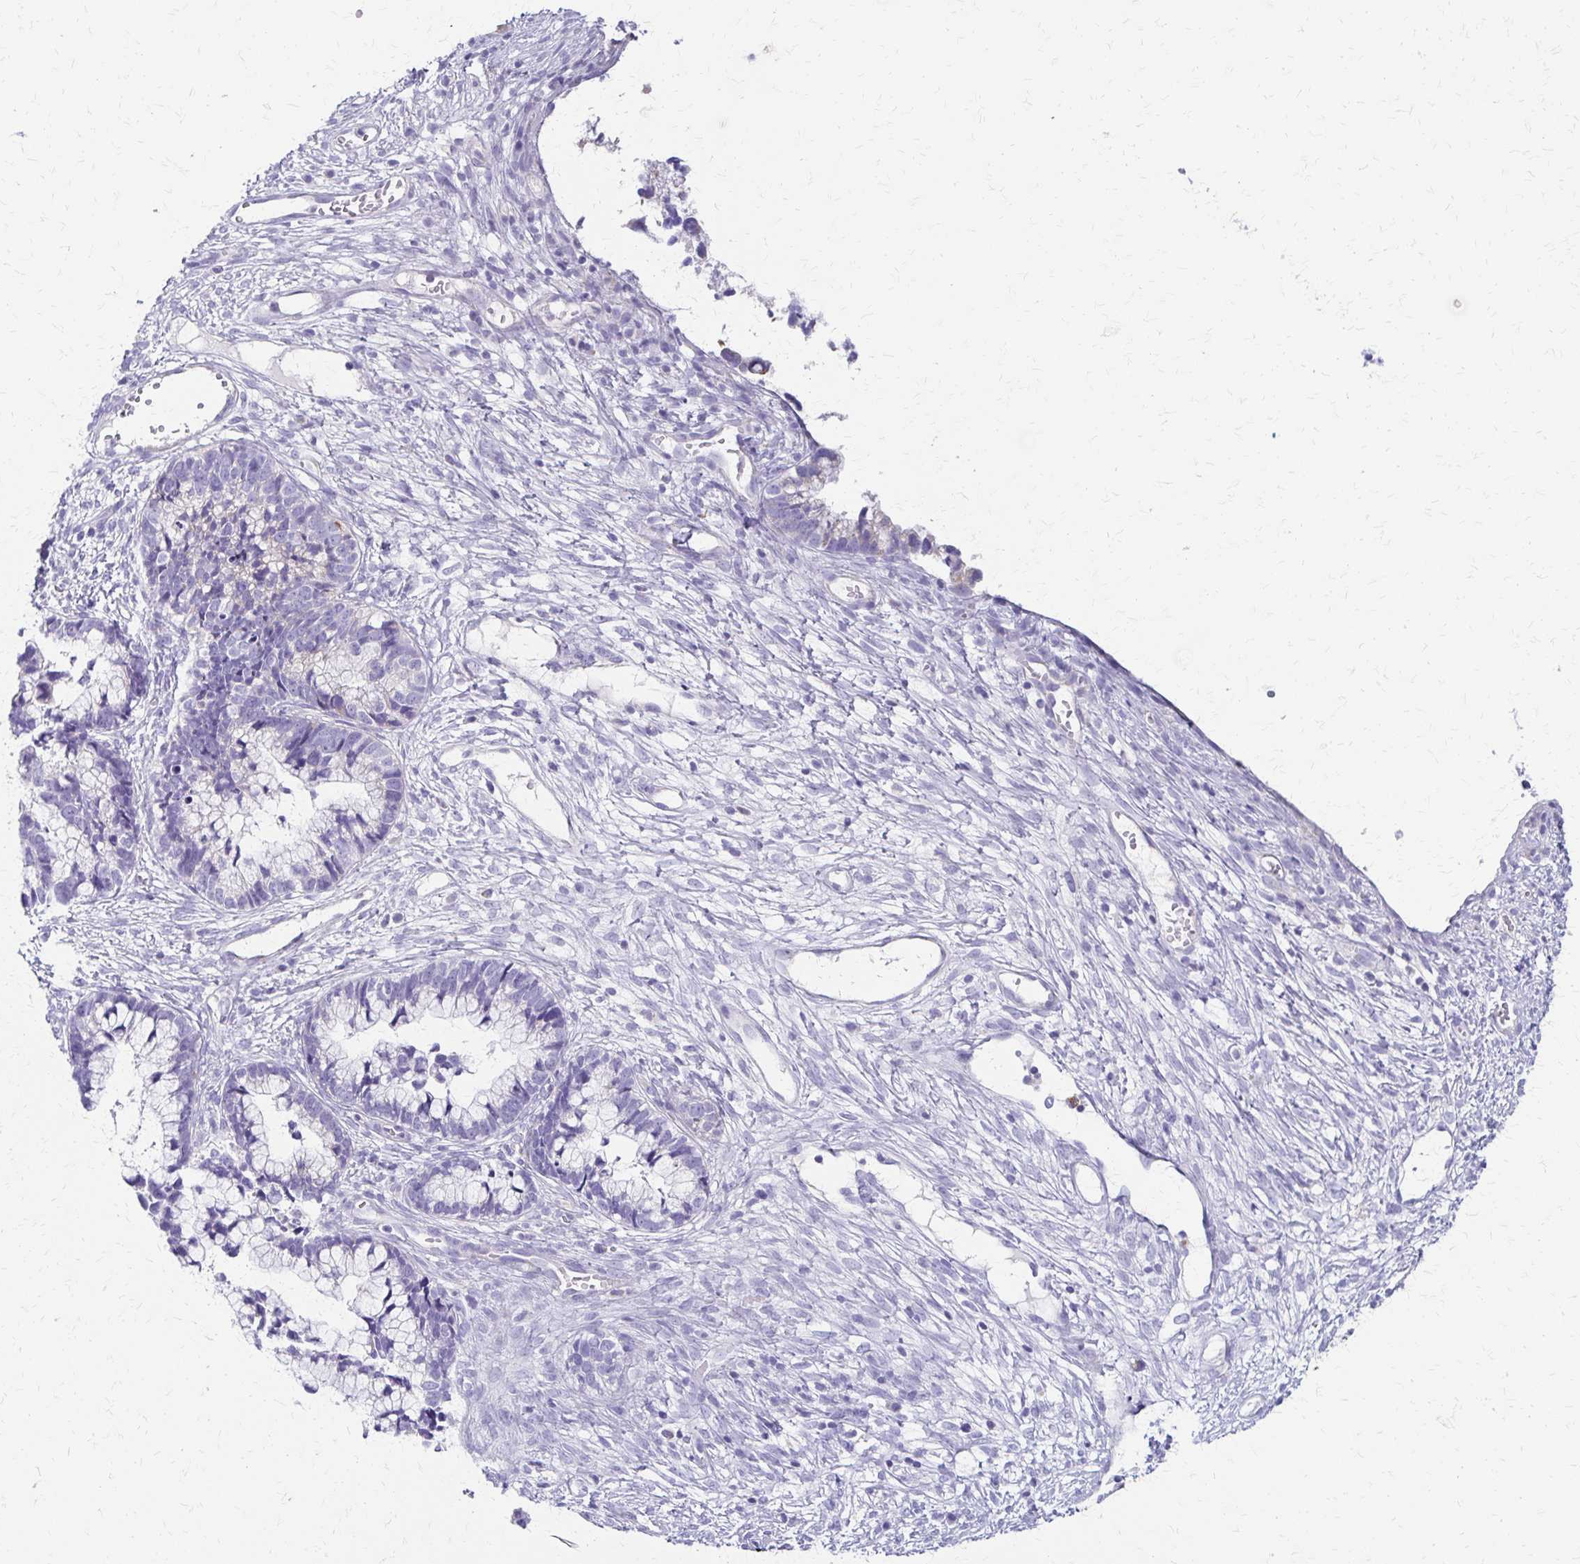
{"staining": {"intensity": "negative", "quantity": "none", "location": "none"}, "tissue": "cervical cancer", "cell_type": "Tumor cells", "image_type": "cancer", "snomed": [{"axis": "morphology", "description": "Adenocarcinoma, NOS"}, {"axis": "topography", "description": "Cervix"}], "caption": "IHC histopathology image of human cervical adenocarcinoma stained for a protein (brown), which displays no positivity in tumor cells.", "gene": "ZSCAN5B", "patient": {"sex": "female", "age": 44}}